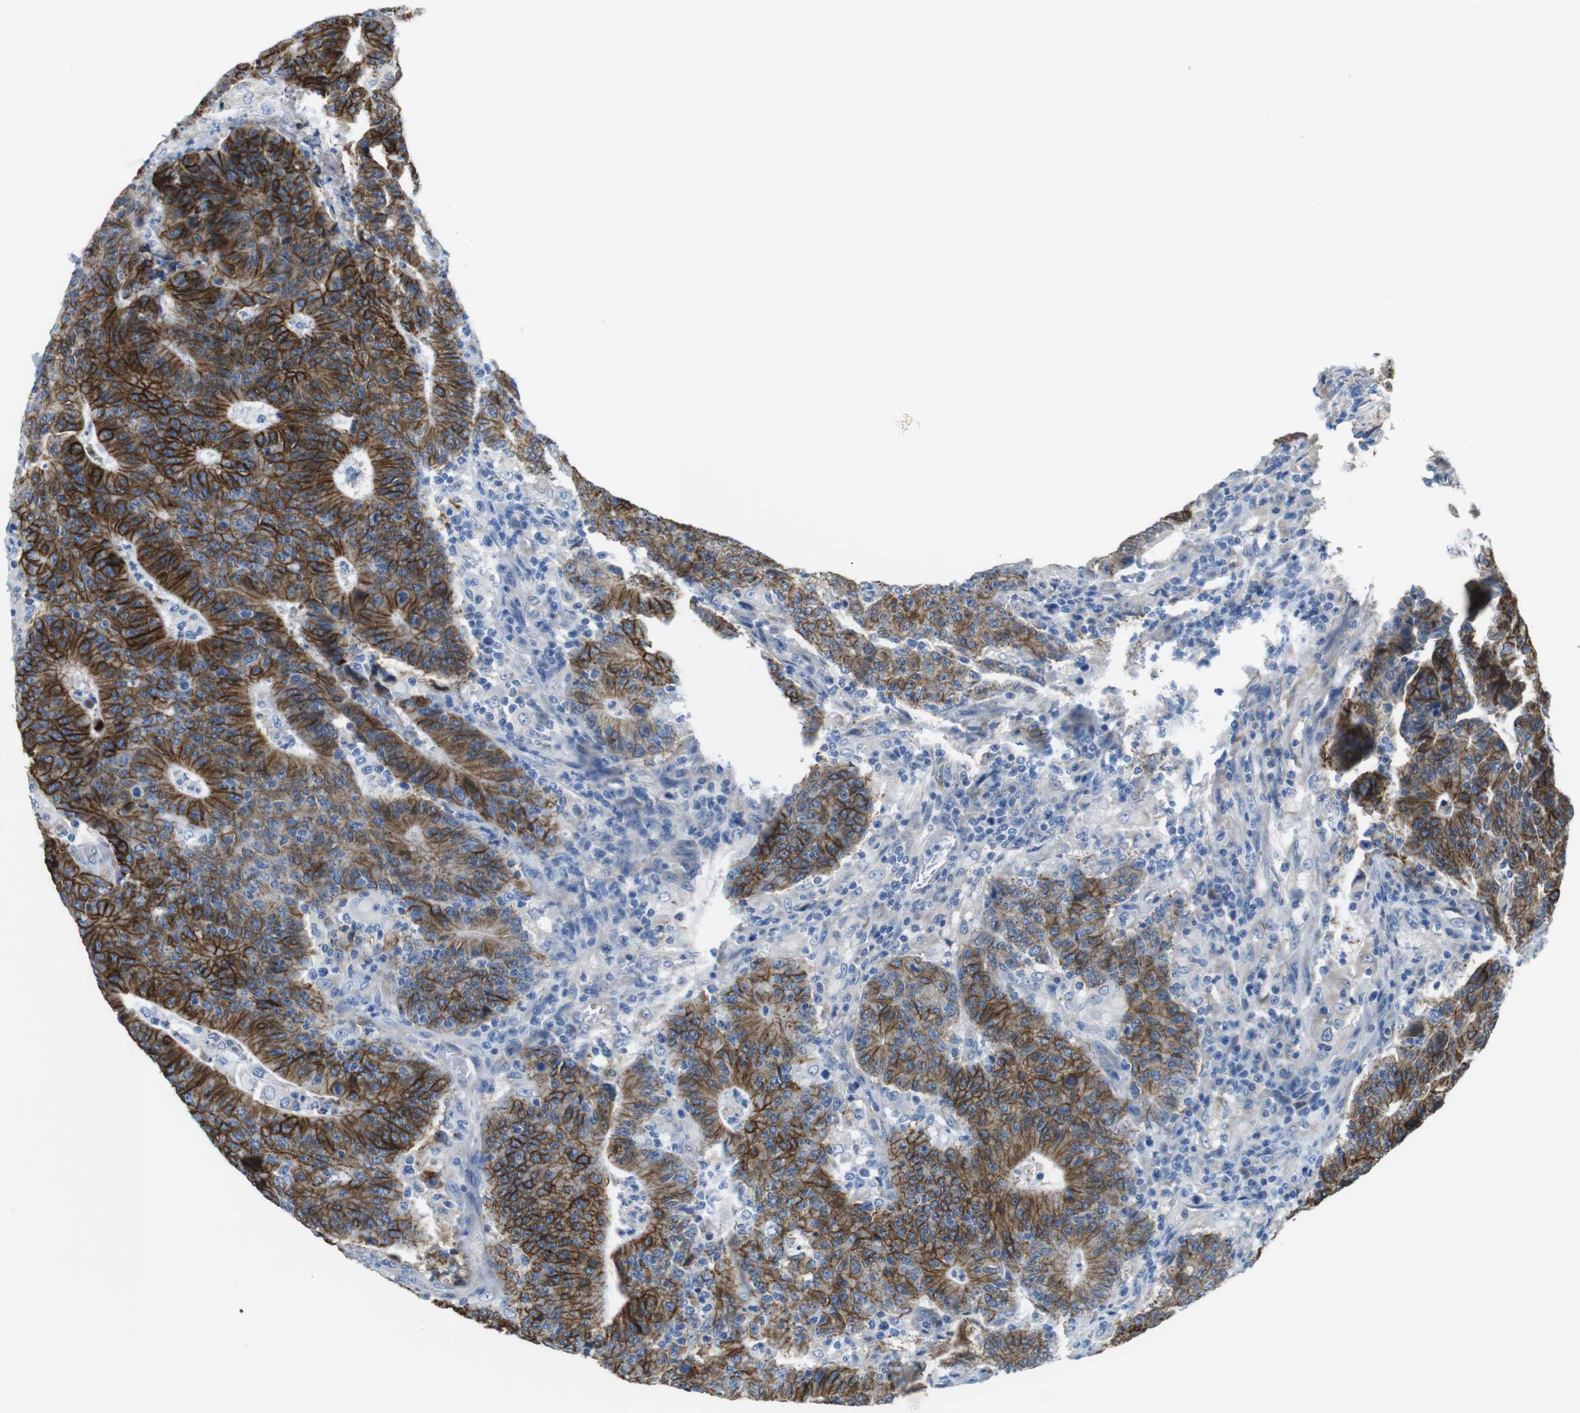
{"staining": {"intensity": "strong", "quantity": ">75%", "location": "cytoplasmic/membranous"}, "tissue": "colorectal cancer", "cell_type": "Tumor cells", "image_type": "cancer", "snomed": [{"axis": "morphology", "description": "Normal tissue, NOS"}, {"axis": "morphology", "description": "Adenocarcinoma, NOS"}, {"axis": "topography", "description": "Colon"}], "caption": "IHC of human colorectal cancer (adenocarcinoma) shows high levels of strong cytoplasmic/membranous staining in about >75% of tumor cells.", "gene": "CDH8", "patient": {"sex": "female", "age": 75}}